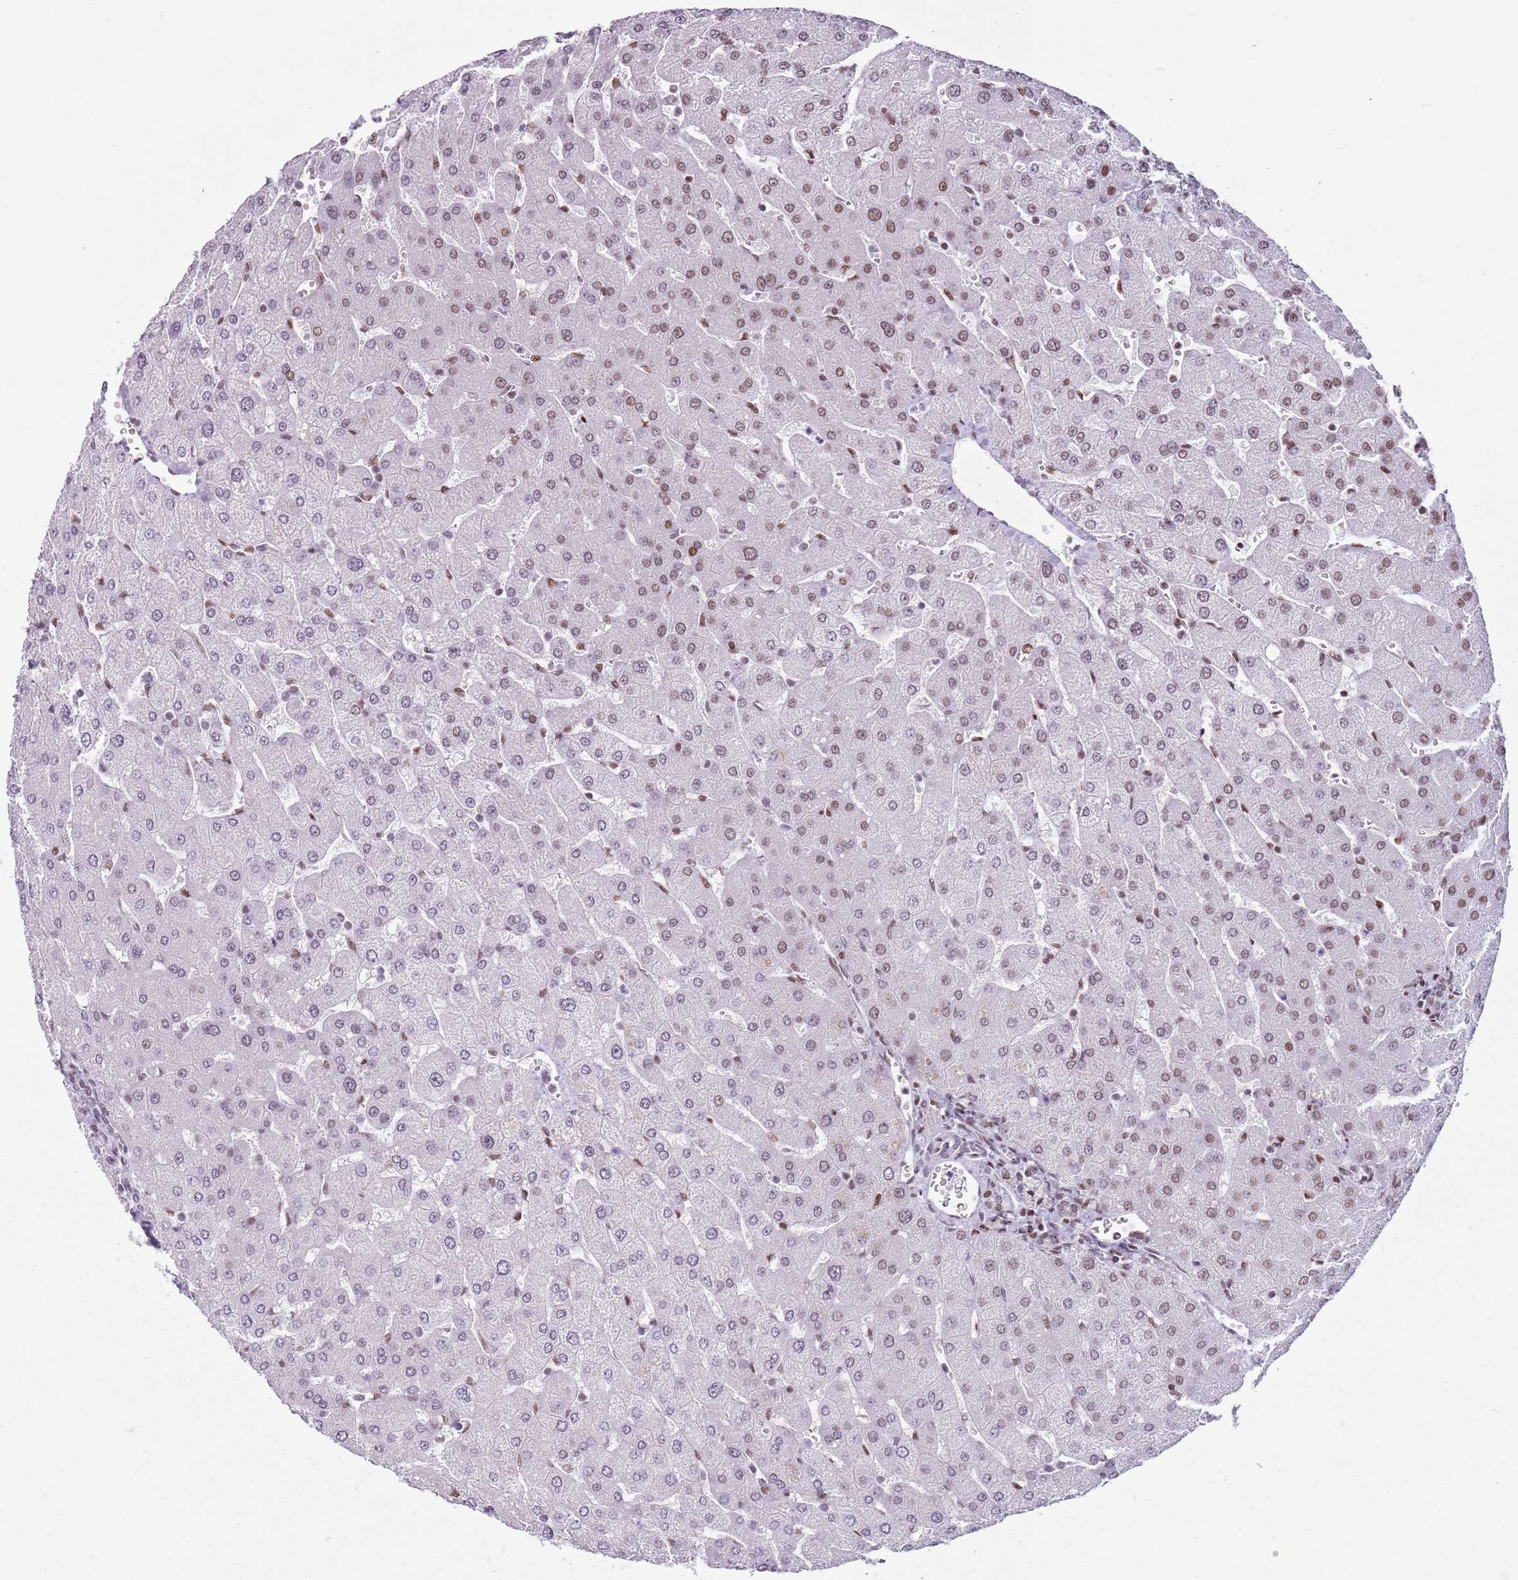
{"staining": {"intensity": "weak", "quantity": "25%-75%", "location": "nuclear"}, "tissue": "liver", "cell_type": "Cholangiocytes", "image_type": "normal", "snomed": [{"axis": "morphology", "description": "Normal tissue, NOS"}, {"axis": "topography", "description": "Liver"}], "caption": "This histopathology image exhibits benign liver stained with IHC to label a protein in brown. The nuclear of cholangiocytes show weak positivity for the protein. Nuclei are counter-stained blue.", "gene": "FAM104B", "patient": {"sex": "male", "age": 55}}